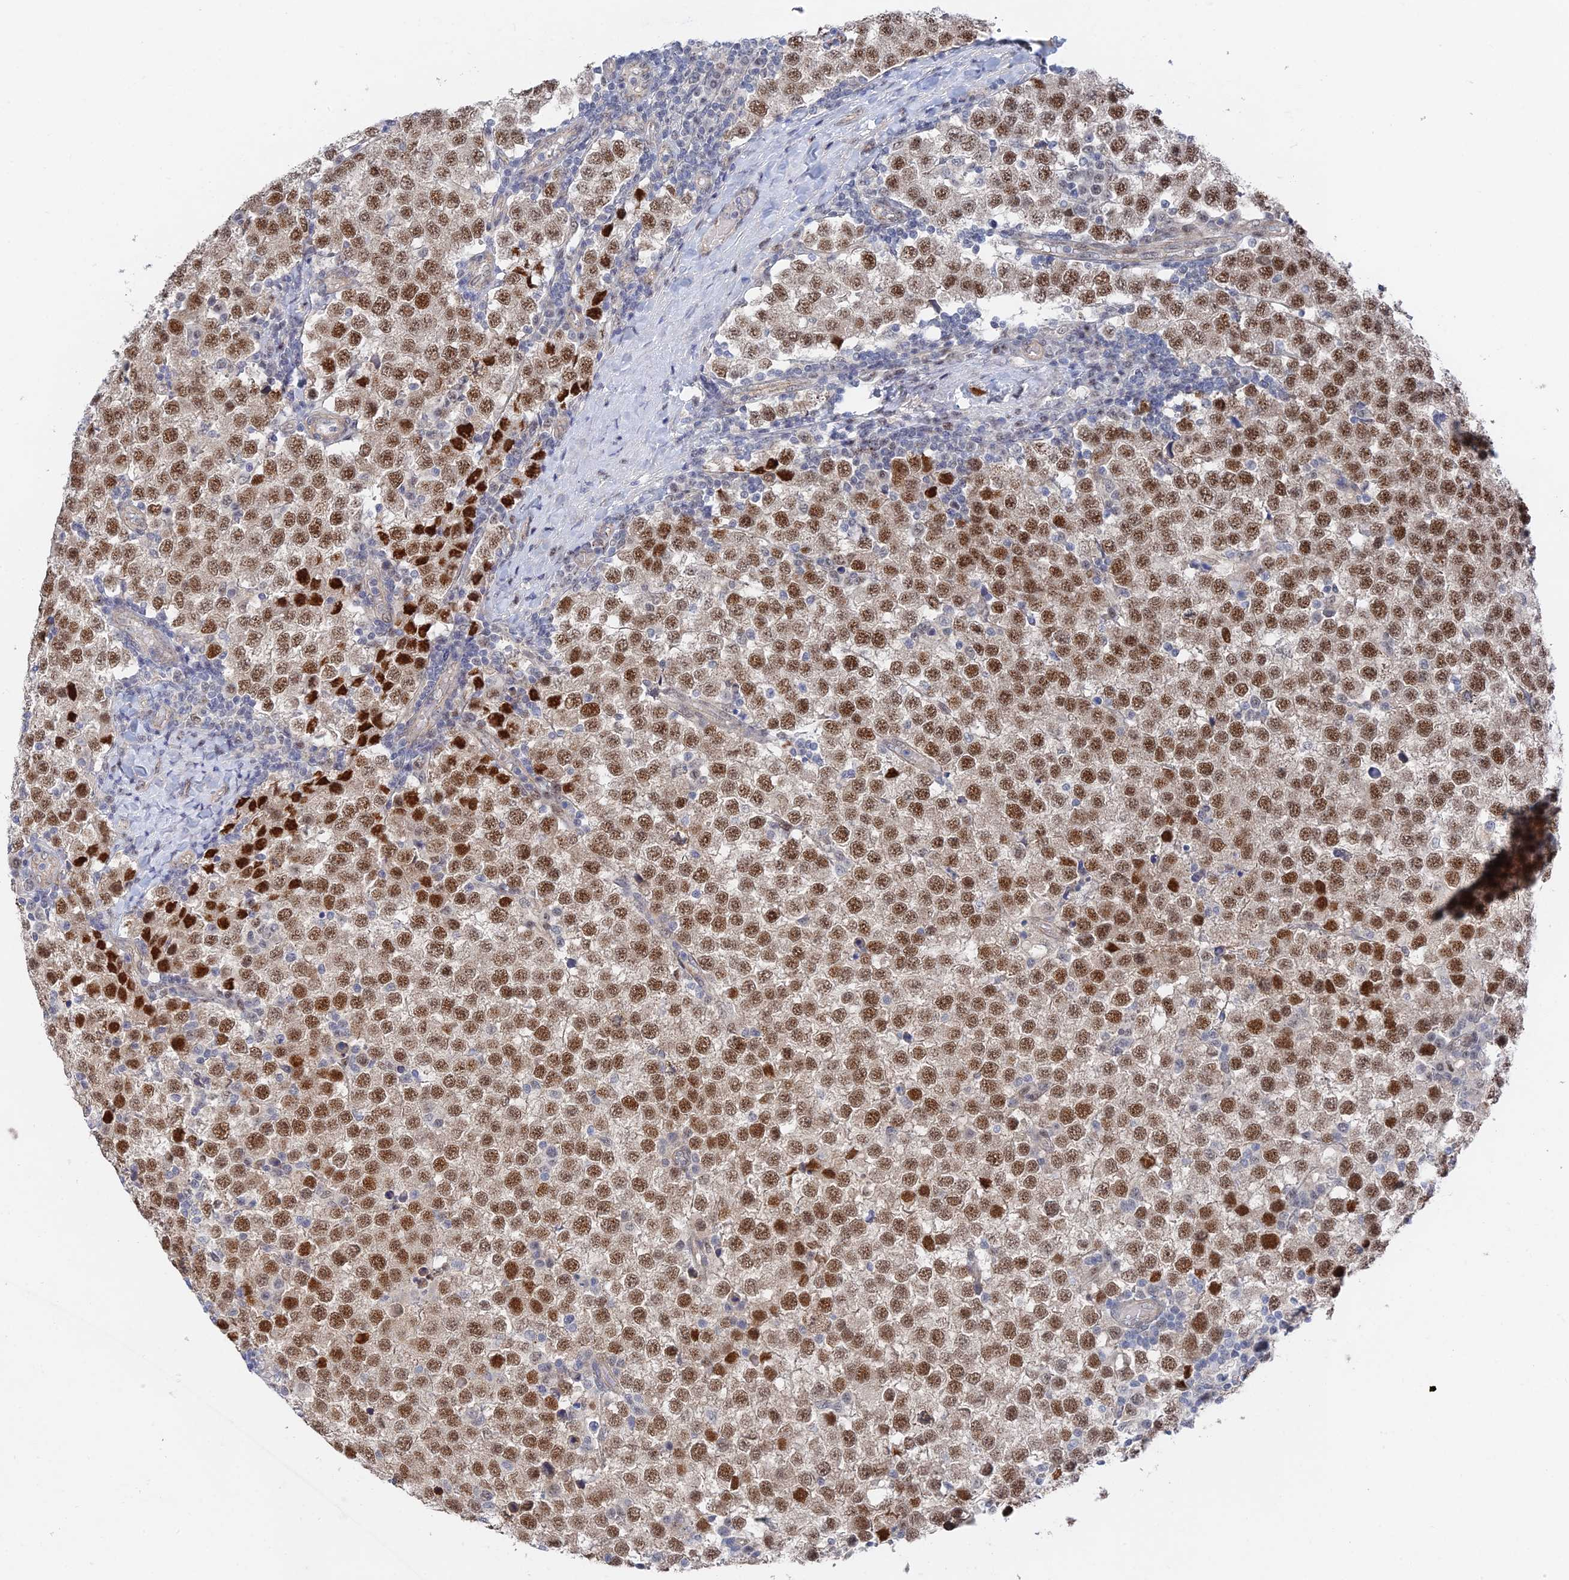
{"staining": {"intensity": "moderate", "quantity": ">75%", "location": "nuclear"}, "tissue": "testis cancer", "cell_type": "Tumor cells", "image_type": "cancer", "snomed": [{"axis": "morphology", "description": "Seminoma, NOS"}, {"axis": "topography", "description": "Testis"}], "caption": "IHC staining of testis seminoma, which shows medium levels of moderate nuclear staining in about >75% of tumor cells indicating moderate nuclear protein positivity. The staining was performed using DAB (3,3'-diaminobenzidine) (brown) for protein detection and nuclei were counterstained in hematoxylin (blue).", "gene": "CFAP92", "patient": {"sex": "male", "age": 34}}